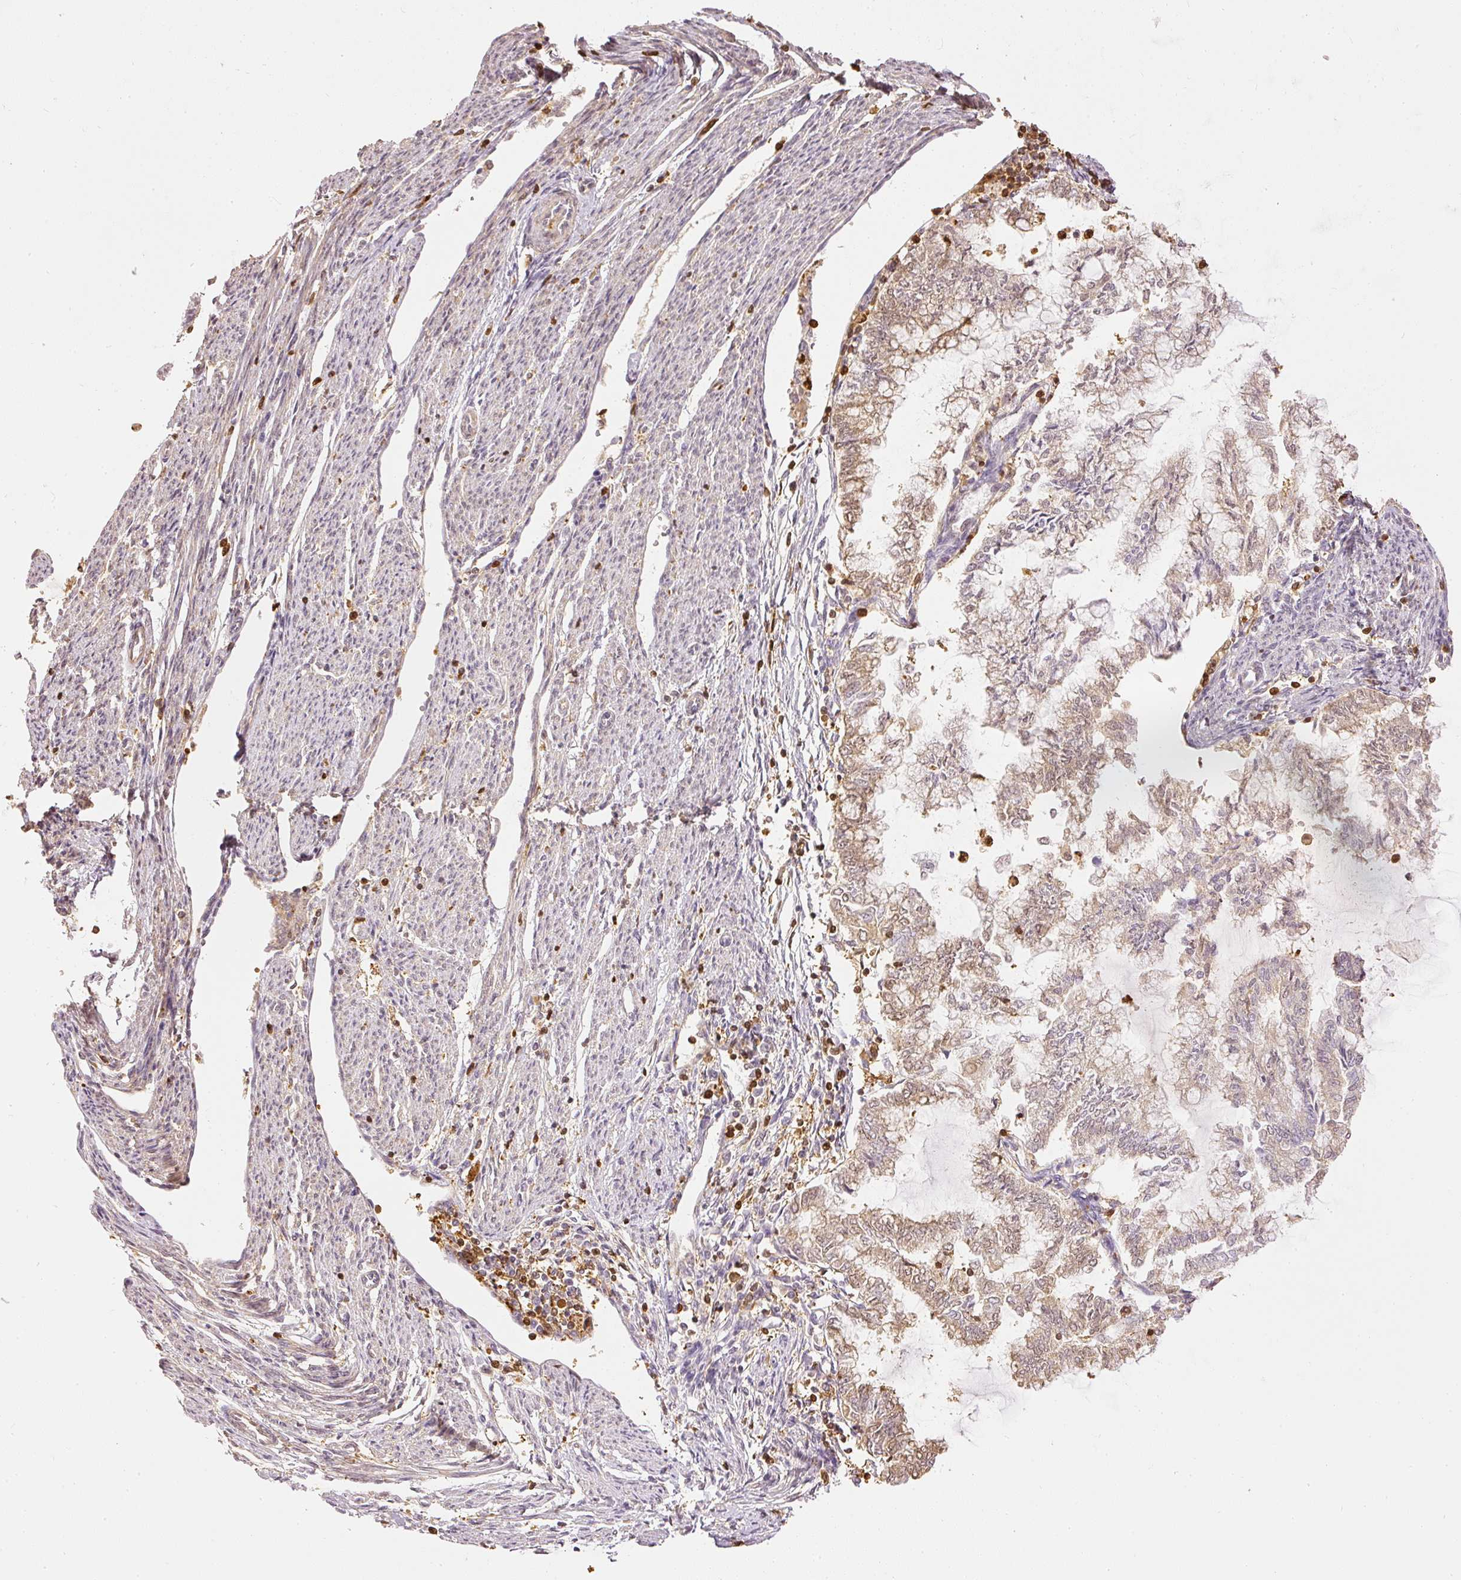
{"staining": {"intensity": "weak", "quantity": ">75%", "location": "cytoplasmic/membranous,nuclear"}, "tissue": "endometrial cancer", "cell_type": "Tumor cells", "image_type": "cancer", "snomed": [{"axis": "morphology", "description": "Adenocarcinoma, NOS"}, {"axis": "topography", "description": "Endometrium"}], "caption": "There is low levels of weak cytoplasmic/membranous and nuclear expression in tumor cells of adenocarcinoma (endometrial), as demonstrated by immunohistochemical staining (brown color).", "gene": "PFN1", "patient": {"sex": "female", "age": 79}}